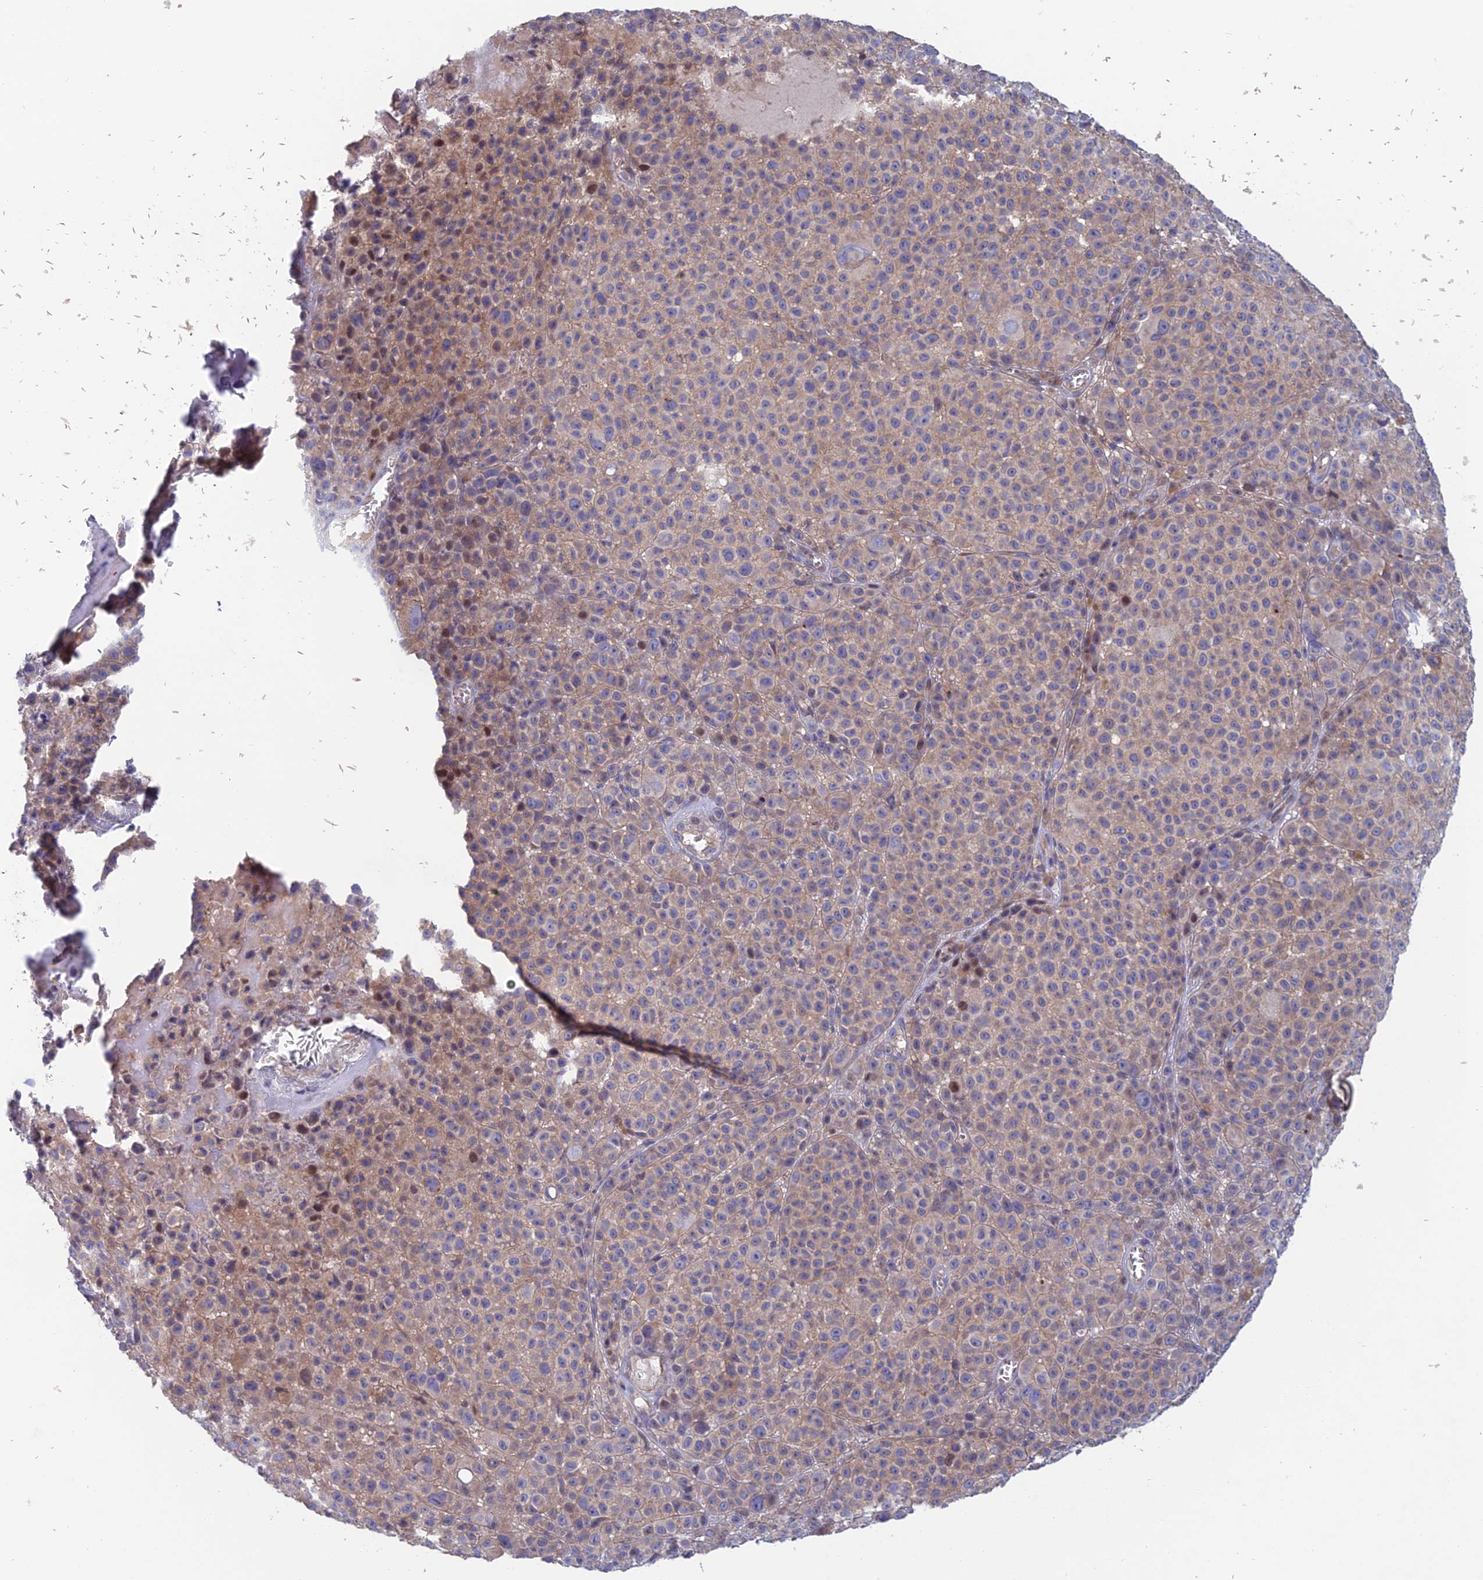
{"staining": {"intensity": "weak", "quantity": "25%-75%", "location": "cytoplasmic/membranous"}, "tissue": "melanoma", "cell_type": "Tumor cells", "image_type": "cancer", "snomed": [{"axis": "morphology", "description": "Malignant melanoma, NOS"}, {"axis": "topography", "description": "Skin"}], "caption": "Immunohistochemistry (IHC) micrograph of melanoma stained for a protein (brown), which demonstrates low levels of weak cytoplasmic/membranous staining in about 25%-75% of tumor cells.", "gene": "USP37", "patient": {"sex": "female", "age": 94}}